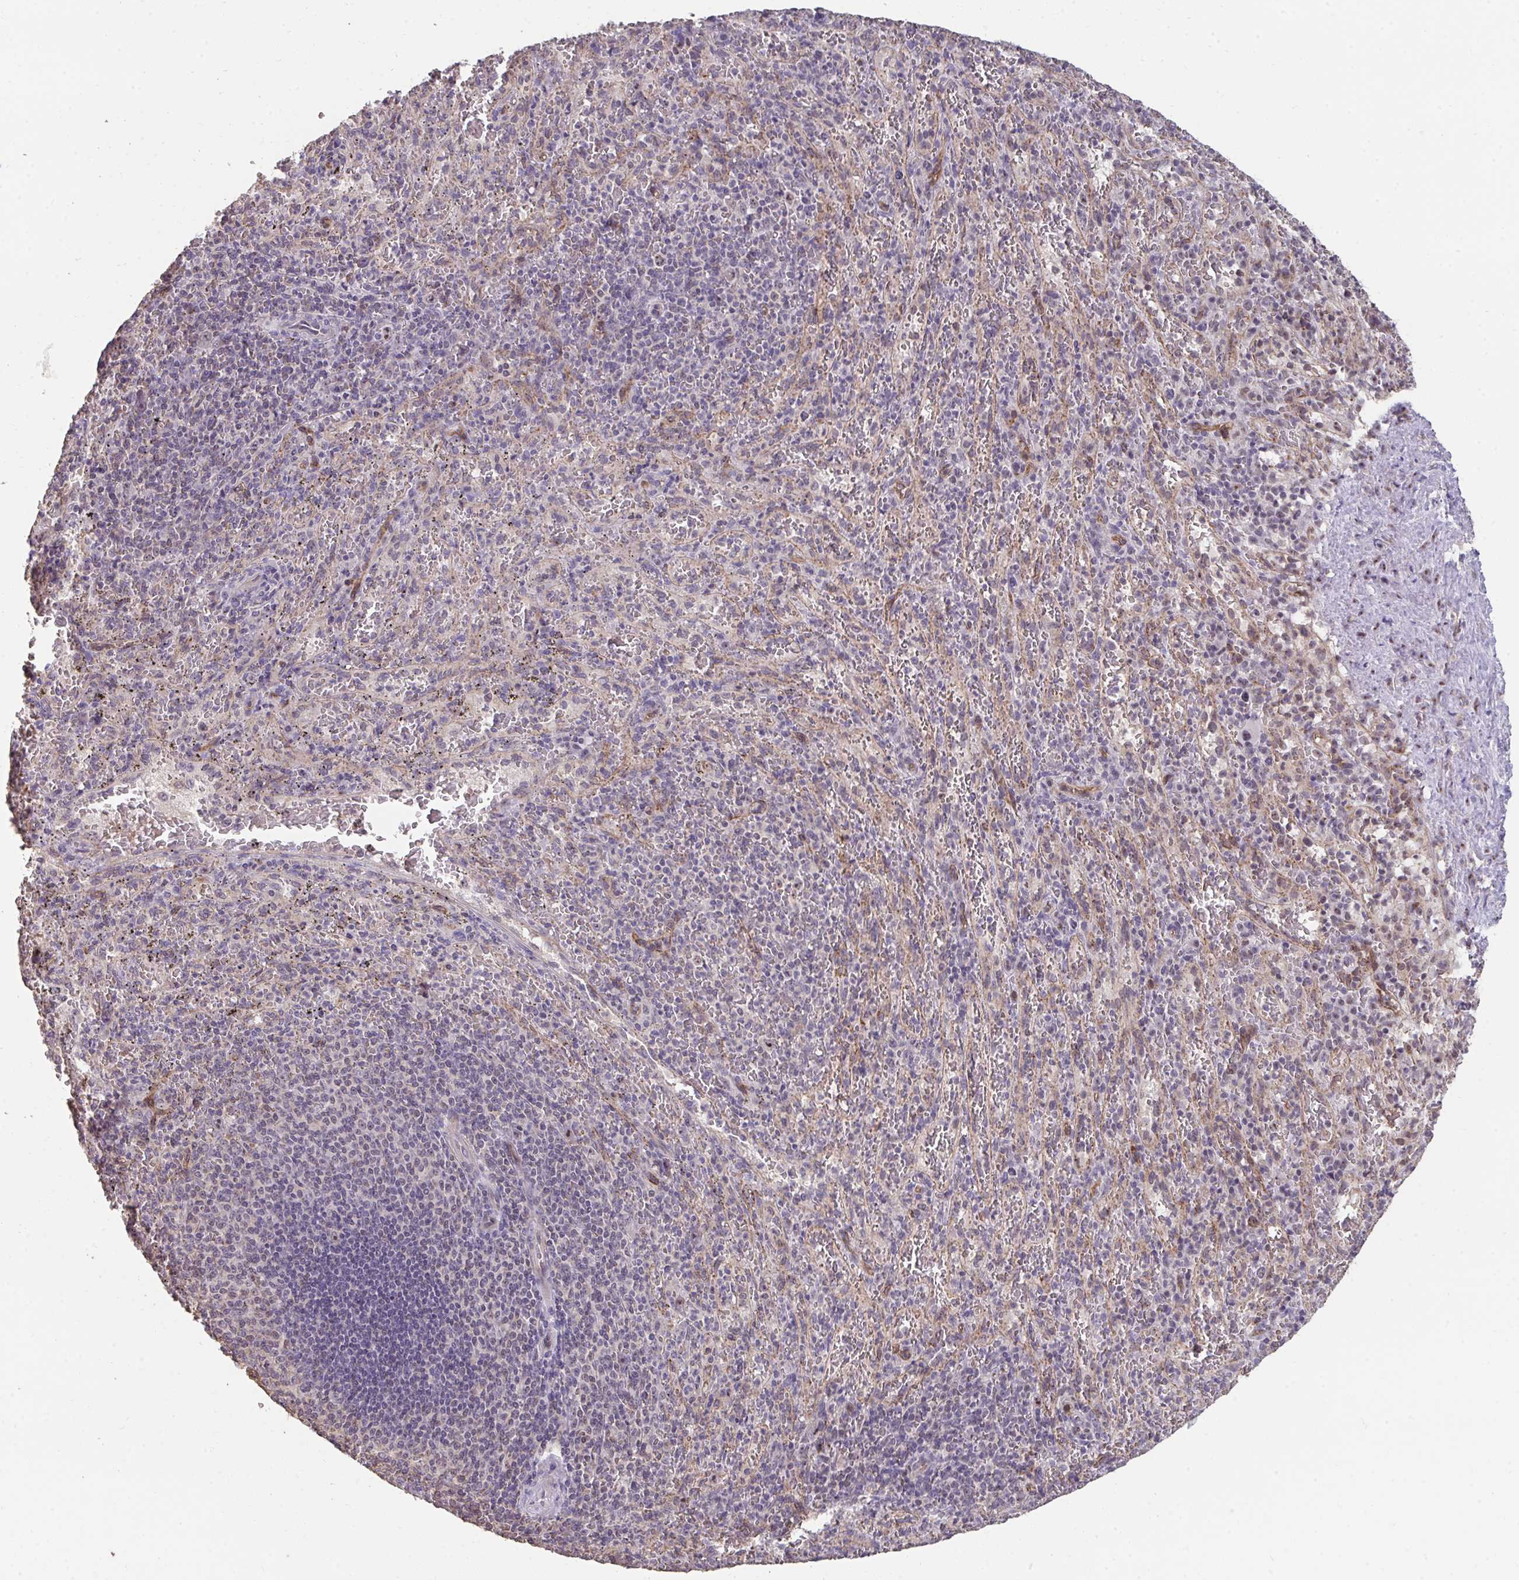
{"staining": {"intensity": "negative", "quantity": "none", "location": "none"}, "tissue": "spleen", "cell_type": "Cells in red pulp", "image_type": "normal", "snomed": [{"axis": "morphology", "description": "Normal tissue, NOS"}, {"axis": "topography", "description": "Spleen"}], "caption": "This is a photomicrograph of immunohistochemistry (IHC) staining of normal spleen, which shows no positivity in cells in red pulp.", "gene": "SENP3", "patient": {"sex": "male", "age": 57}}